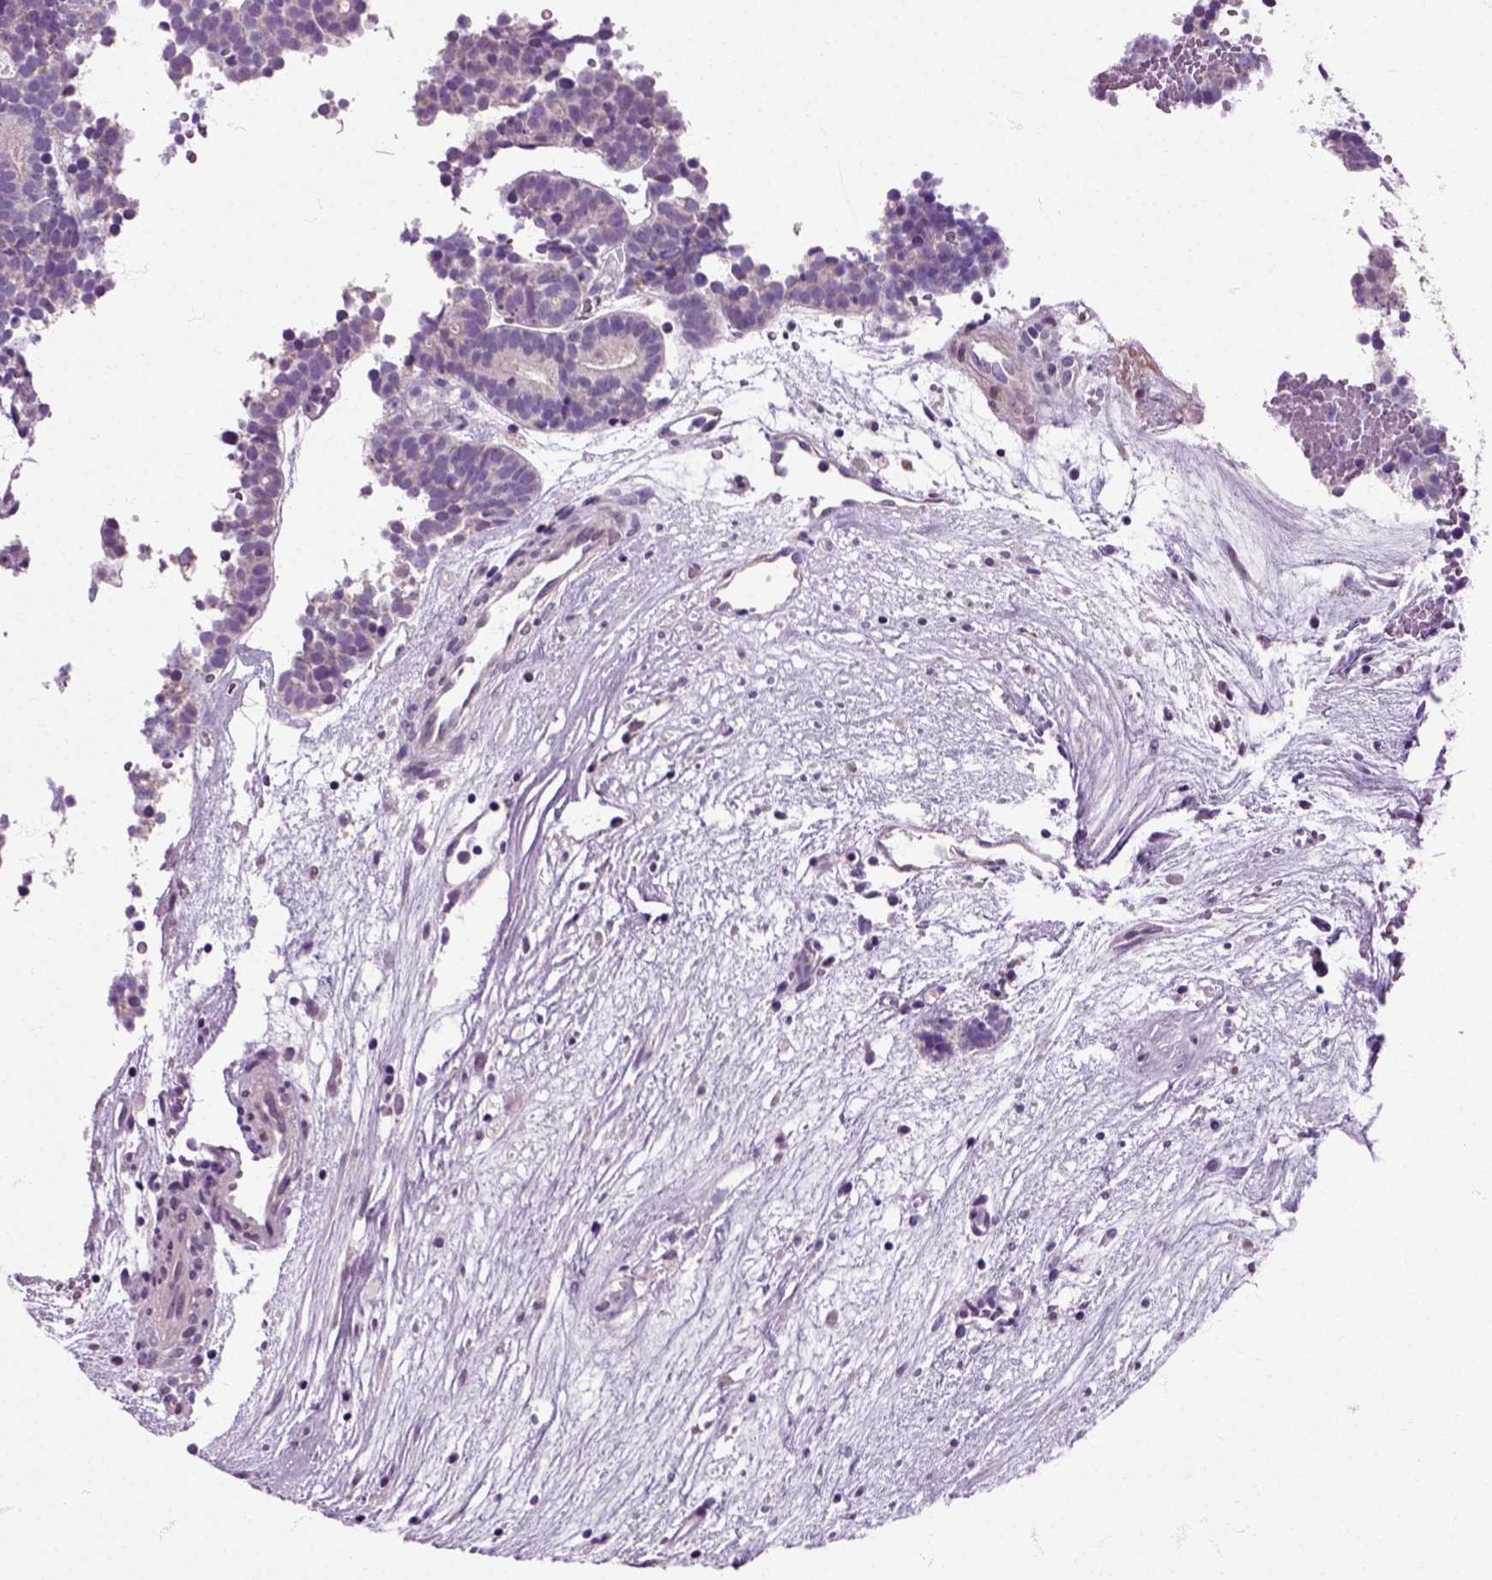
{"staining": {"intensity": "negative", "quantity": "none", "location": "none"}, "tissue": "head and neck cancer", "cell_type": "Tumor cells", "image_type": "cancer", "snomed": [{"axis": "morphology", "description": "Adenocarcinoma, NOS"}, {"axis": "topography", "description": "Head-Neck"}], "caption": "There is no significant staining in tumor cells of head and neck cancer.", "gene": "HSPA2", "patient": {"sex": "female", "age": 81}}